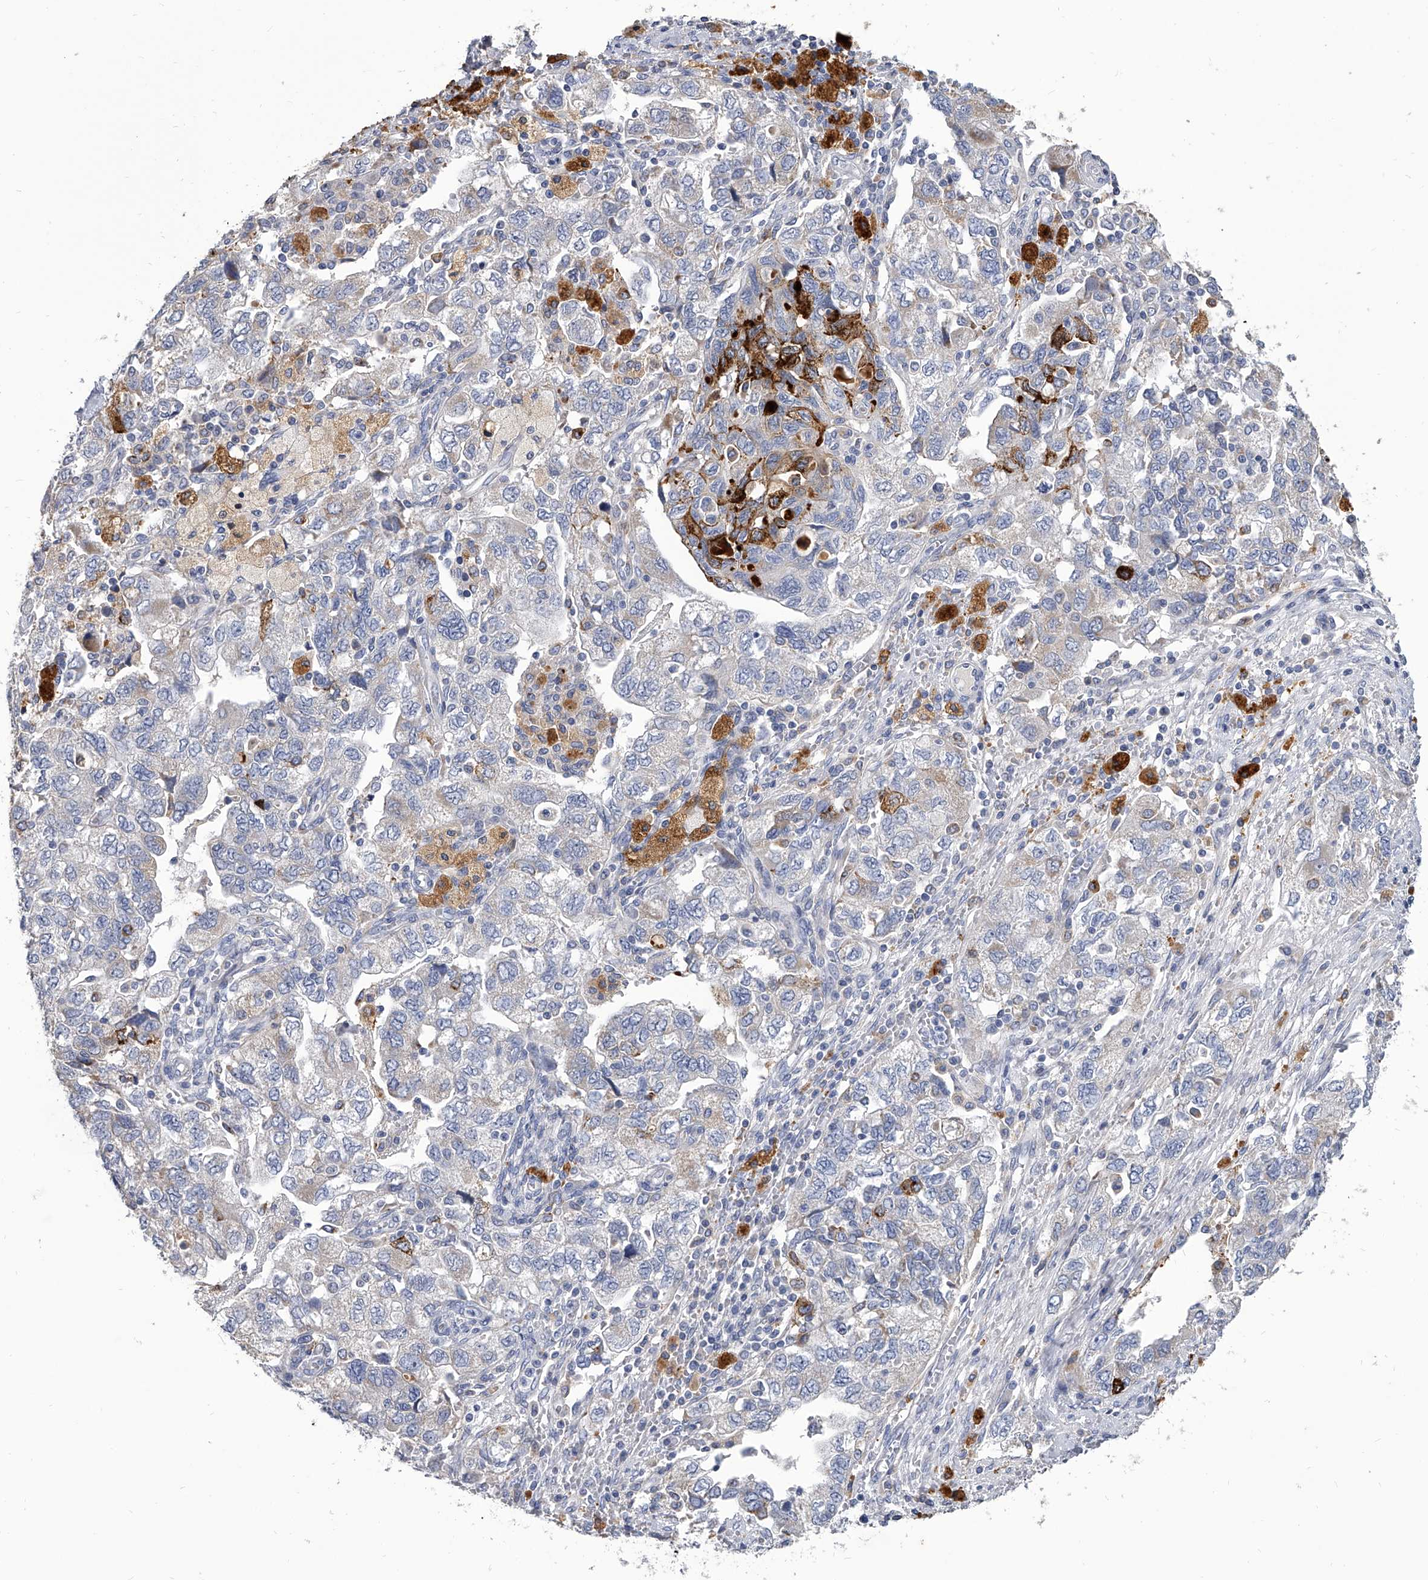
{"staining": {"intensity": "moderate", "quantity": "<25%", "location": "cytoplasmic/membranous"}, "tissue": "ovarian cancer", "cell_type": "Tumor cells", "image_type": "cancer", "snomed": [{"axis": "morphology", "description": "Carcinoma, NOS"}, {"axis": "morphology", "description": "Cystadenocarcinoma, serous, NOS"}, {"axis": "topography", "description": "Ovary"}], "caption": "Ovarian serous cystadenocarcinoma stained for a protein reveals moderate cytoplasmic/membranous positivity in tumor cells.", "gene": "SPP1", "patient": {"sex": "female", "age": 69}}